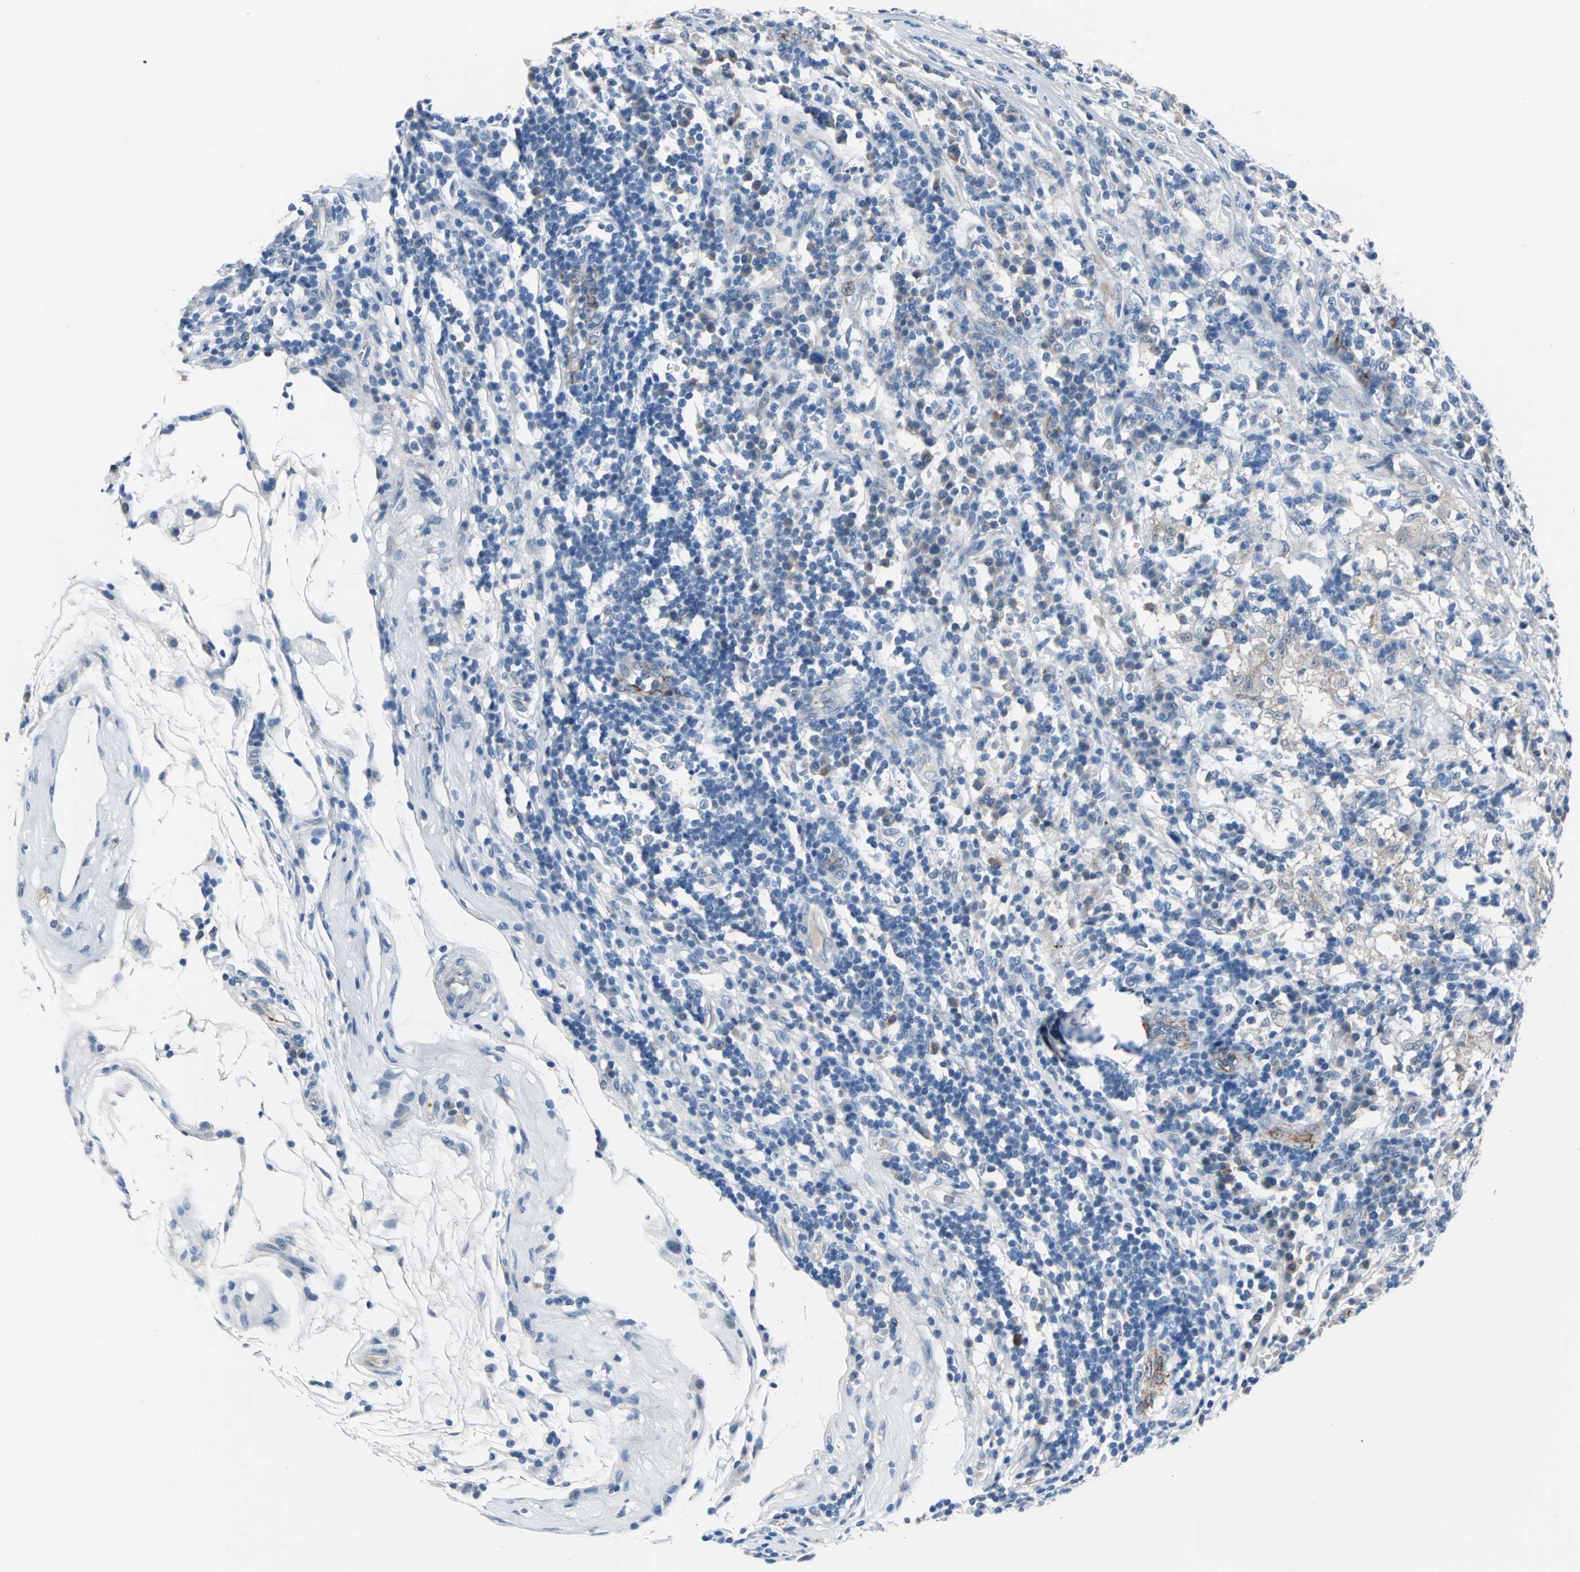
{"staining": {"intensity": "moderate", "quantity": "<25%", "location": "cytoplasmic/membranous"}, "tissue": "testis cancer", "cell_type": "Tumor cells", "image_type": "cancer", "snomed": [{"axis": "morphology", "description": "Seminoma, NOS"}, {"axis": "topography", "description": "Testis"}], "caption": "Testis cancer (seminoma) tissue demonstrates moderate cytoplasmic/membranous staining in approximately <25% of tumor cells", "gene": "SELP", "patient": {"sex": "male", "age": 43}}